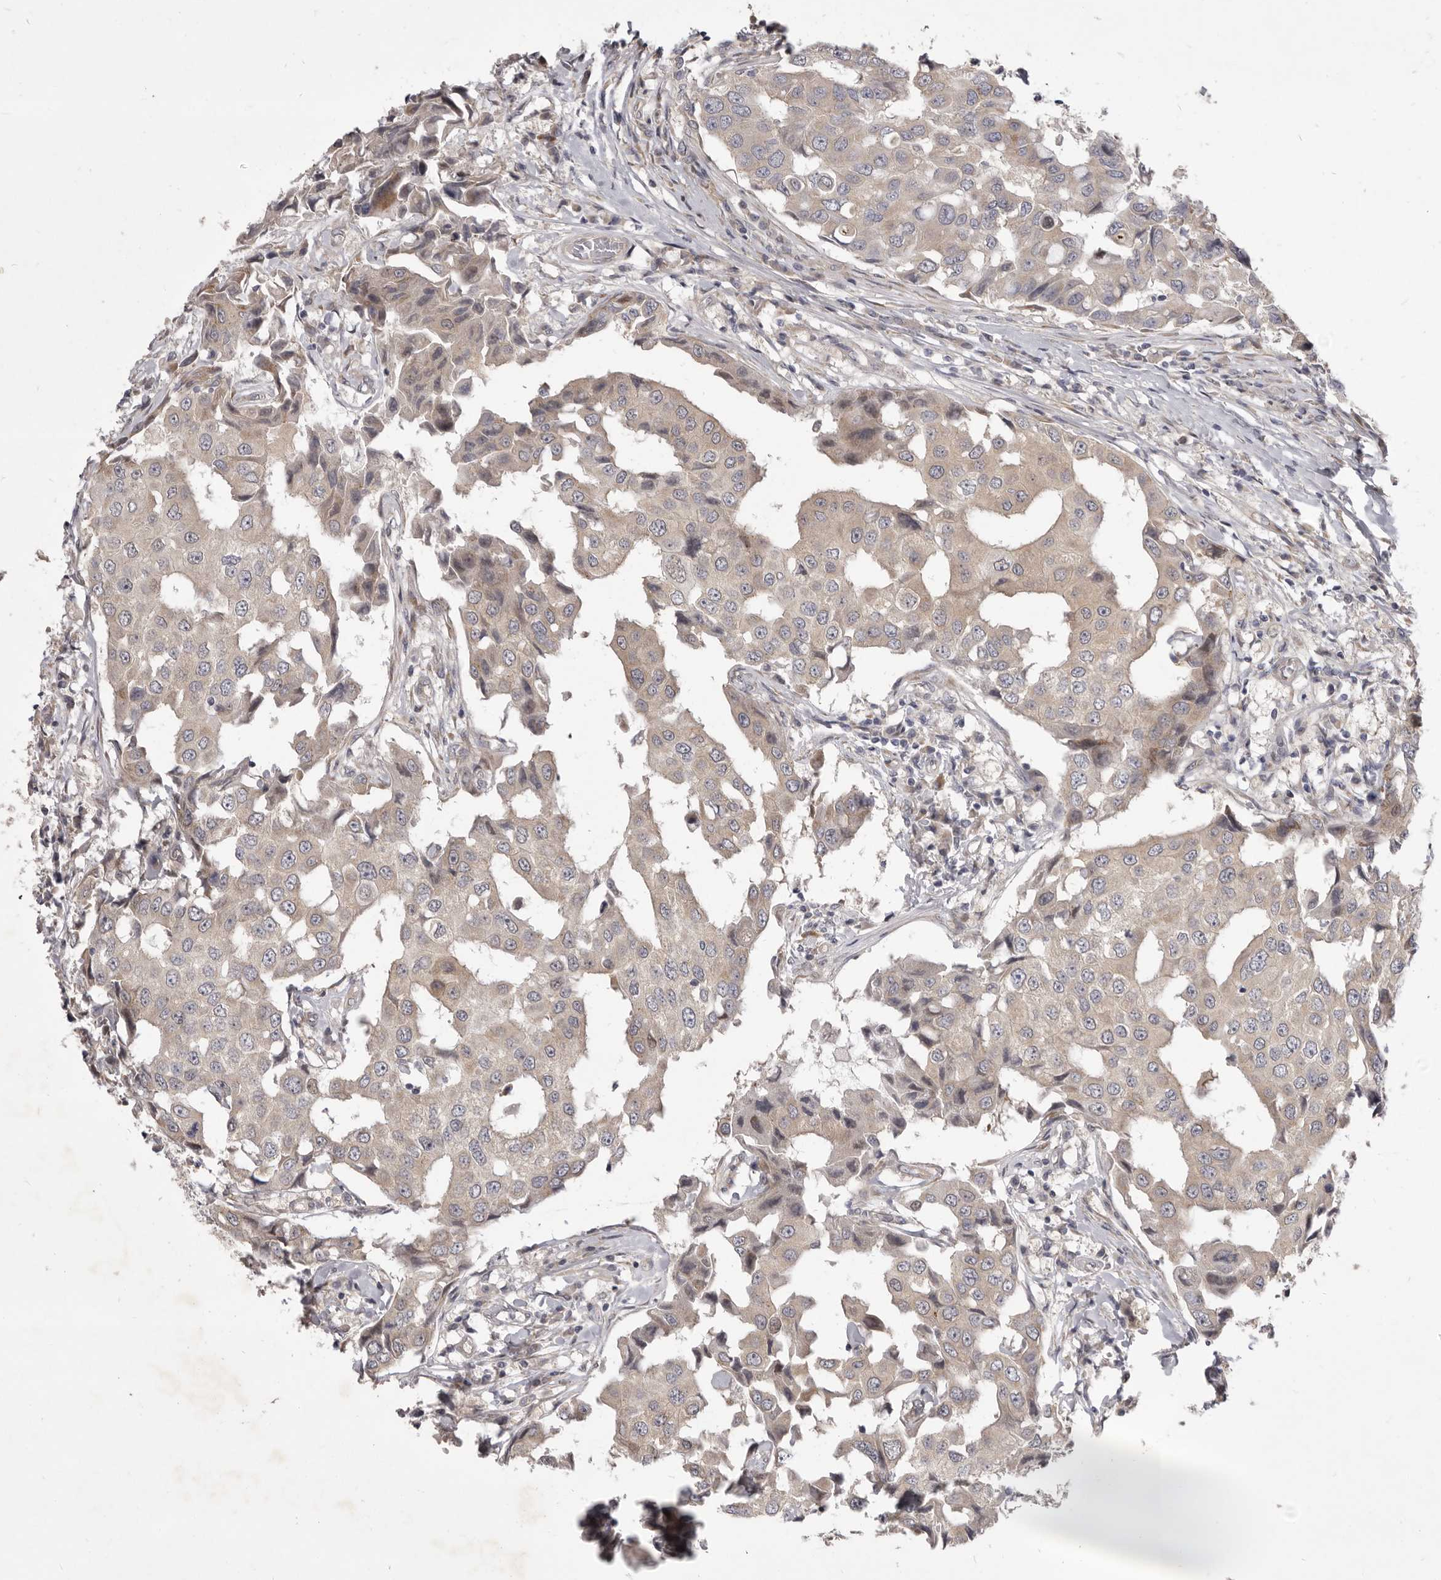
{"staining": {"intensity": "weak", "quantity": "25%-75%", "location": "cytoplasmic/membranous"}, "tissue": "breast cancer", "cell_type": "Tumor cells", "image_type": "cancer", "snomed": [{"axis": "morphology", "description": "Duct carcinoma"}, {"axis": "topography", "description": "Breast"}], "caption": "Breast cancer tissue exhibits weak cytoplasmic/membranous expression in about 25%-75% of tumor cells, visualized by immunohistochemistry. (DAB IHC with brightfield microscopy, high magnification).", "gene": "TBC1D8B", "patient": {"sex": "female", "age": 27}}